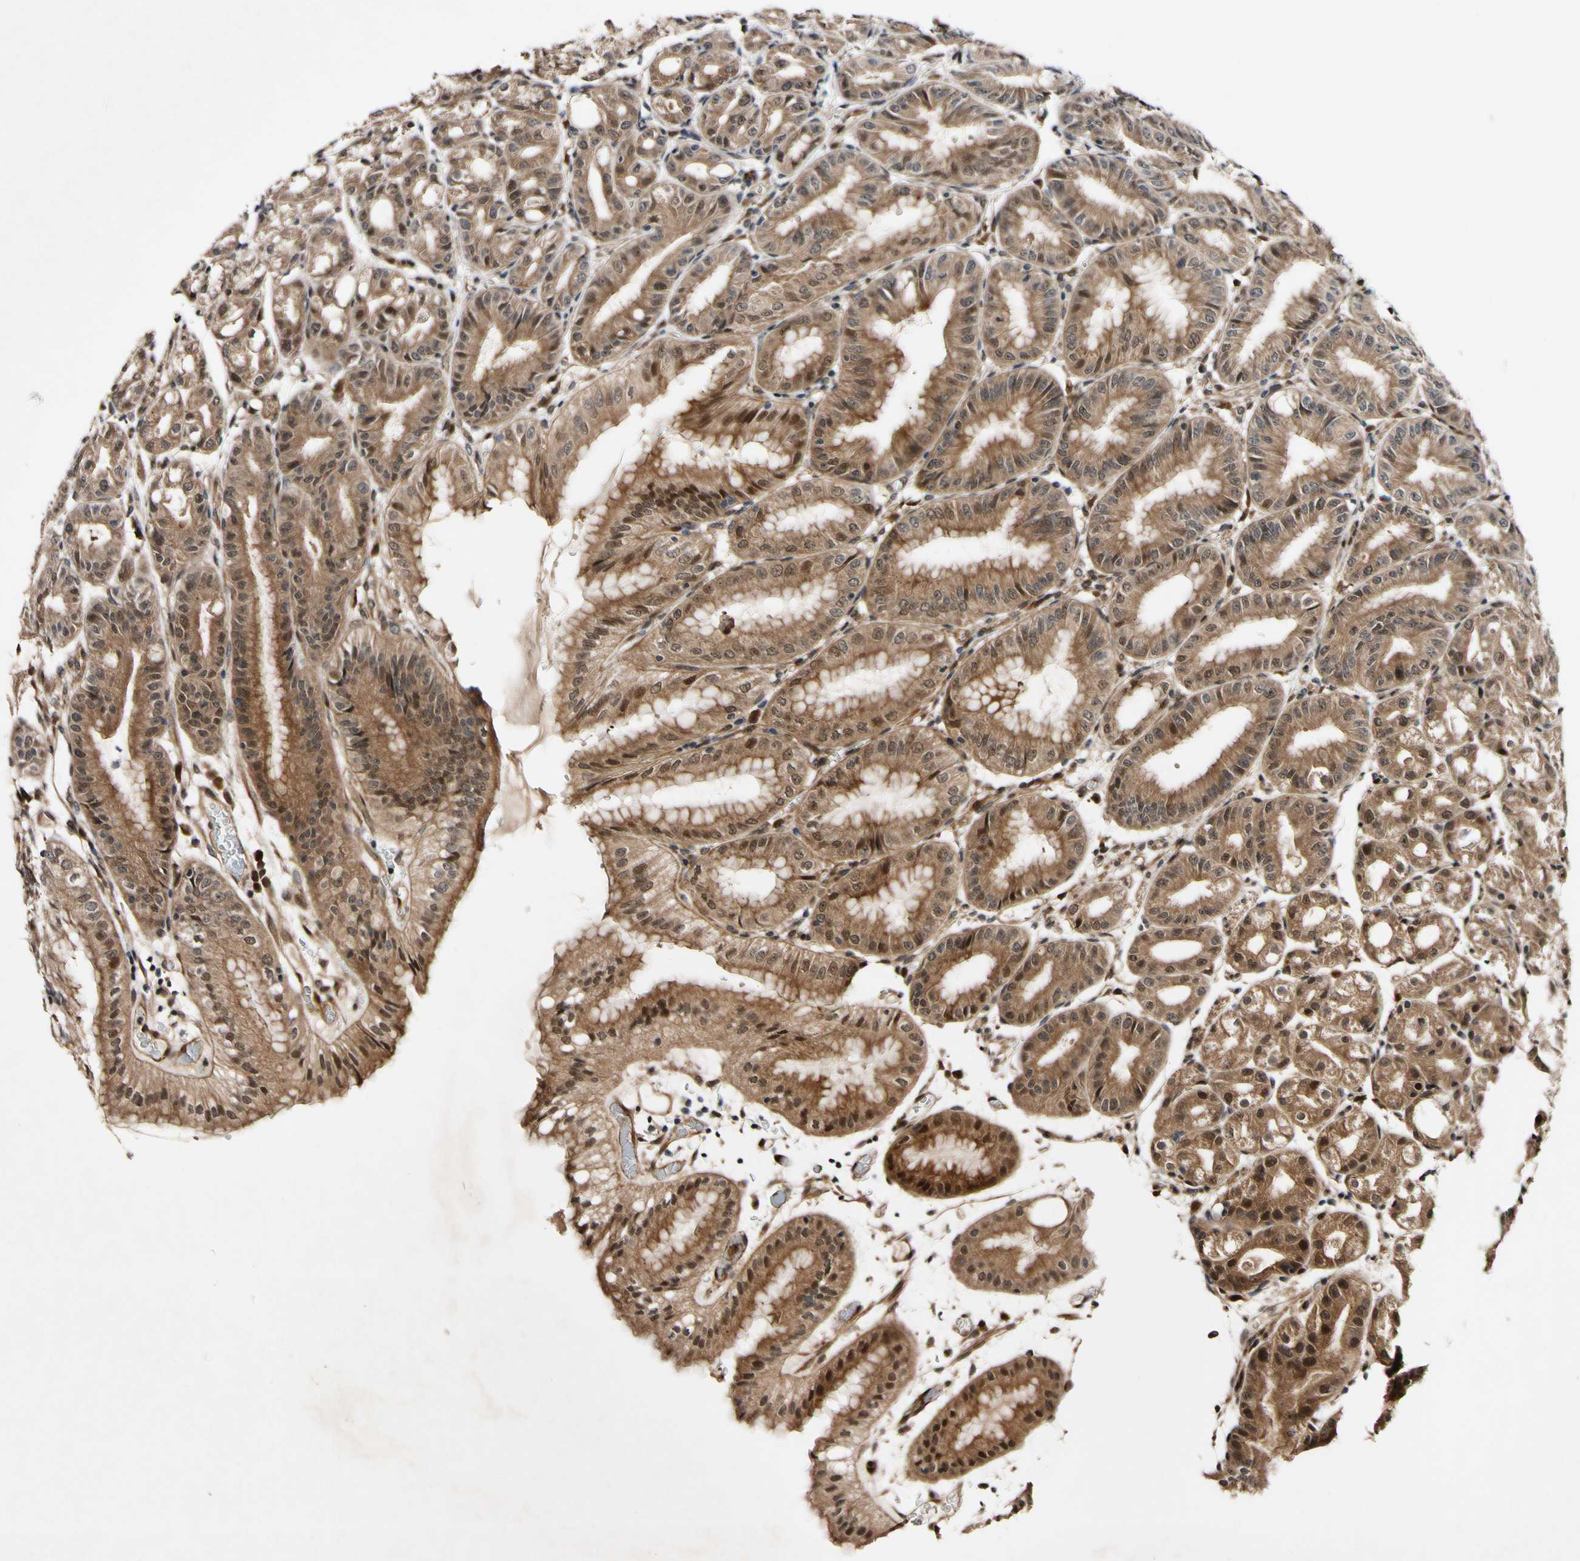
{"staining": {"intensity": "moderate", "quantity": ">75%", "location": "cytoplasmic/membranous,nuclear"}, "tissue": "stomach", "cell_type": "Glandular cells", "image_type": "normal", "snomed": [{"axis": "morphology", "description": "Normal tissue, NOS"}, {"axis": "topography", "description": "Stomach, lower"}], "caption": "Glandular cells demonstrate medium levels of moderate cytoplasmic/membranous,nuclear expression in about >75% of cells in normal human stomach.", "gene": "CSNK1E", "patient": {"sex": "male", "age": 71}}